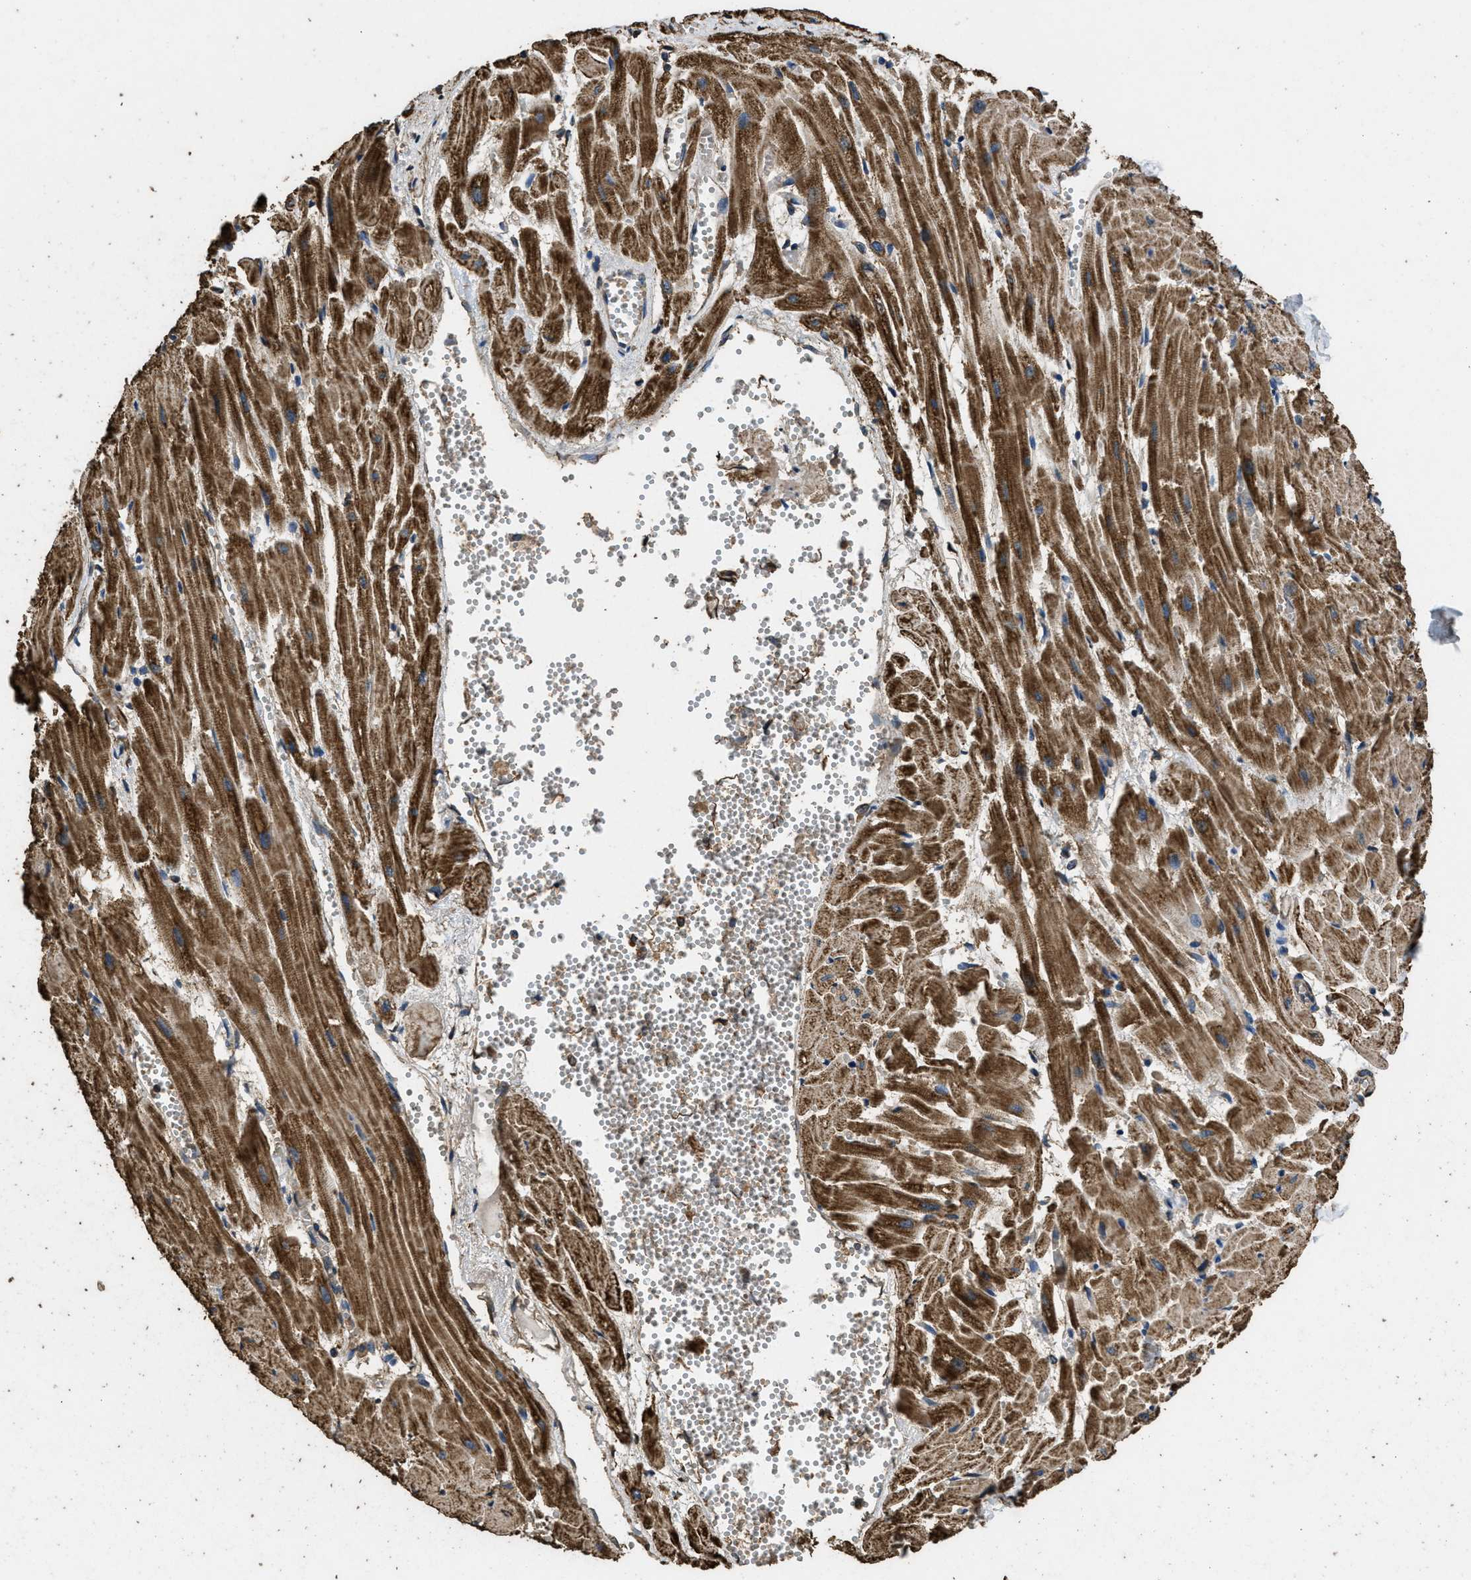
{"staining": {"intensity": "strong", "quantity": ">75%", "location": "cytoplasmic/membranous"}, "tissue": "heart muscle", "cell_type": "Cardiomyocytes", "image_type": "normal", "snomed": [{"axis": "morphology", "description": "Normal tissue, NOS"}, {"axis": "topography", "description": "Heart"}], "caption": "Brown immunohistochemical staining in benign heart muscle reveals strong cytoplasmic/membranous positivity in about >75% of cardiomyocytes. (DAB (3,3'-diaminobenzidine) = brown stain, brightfield microscopy at high magnification).", "gene": "CYRIA", "patient": {"sex": "female", "age": 19}}